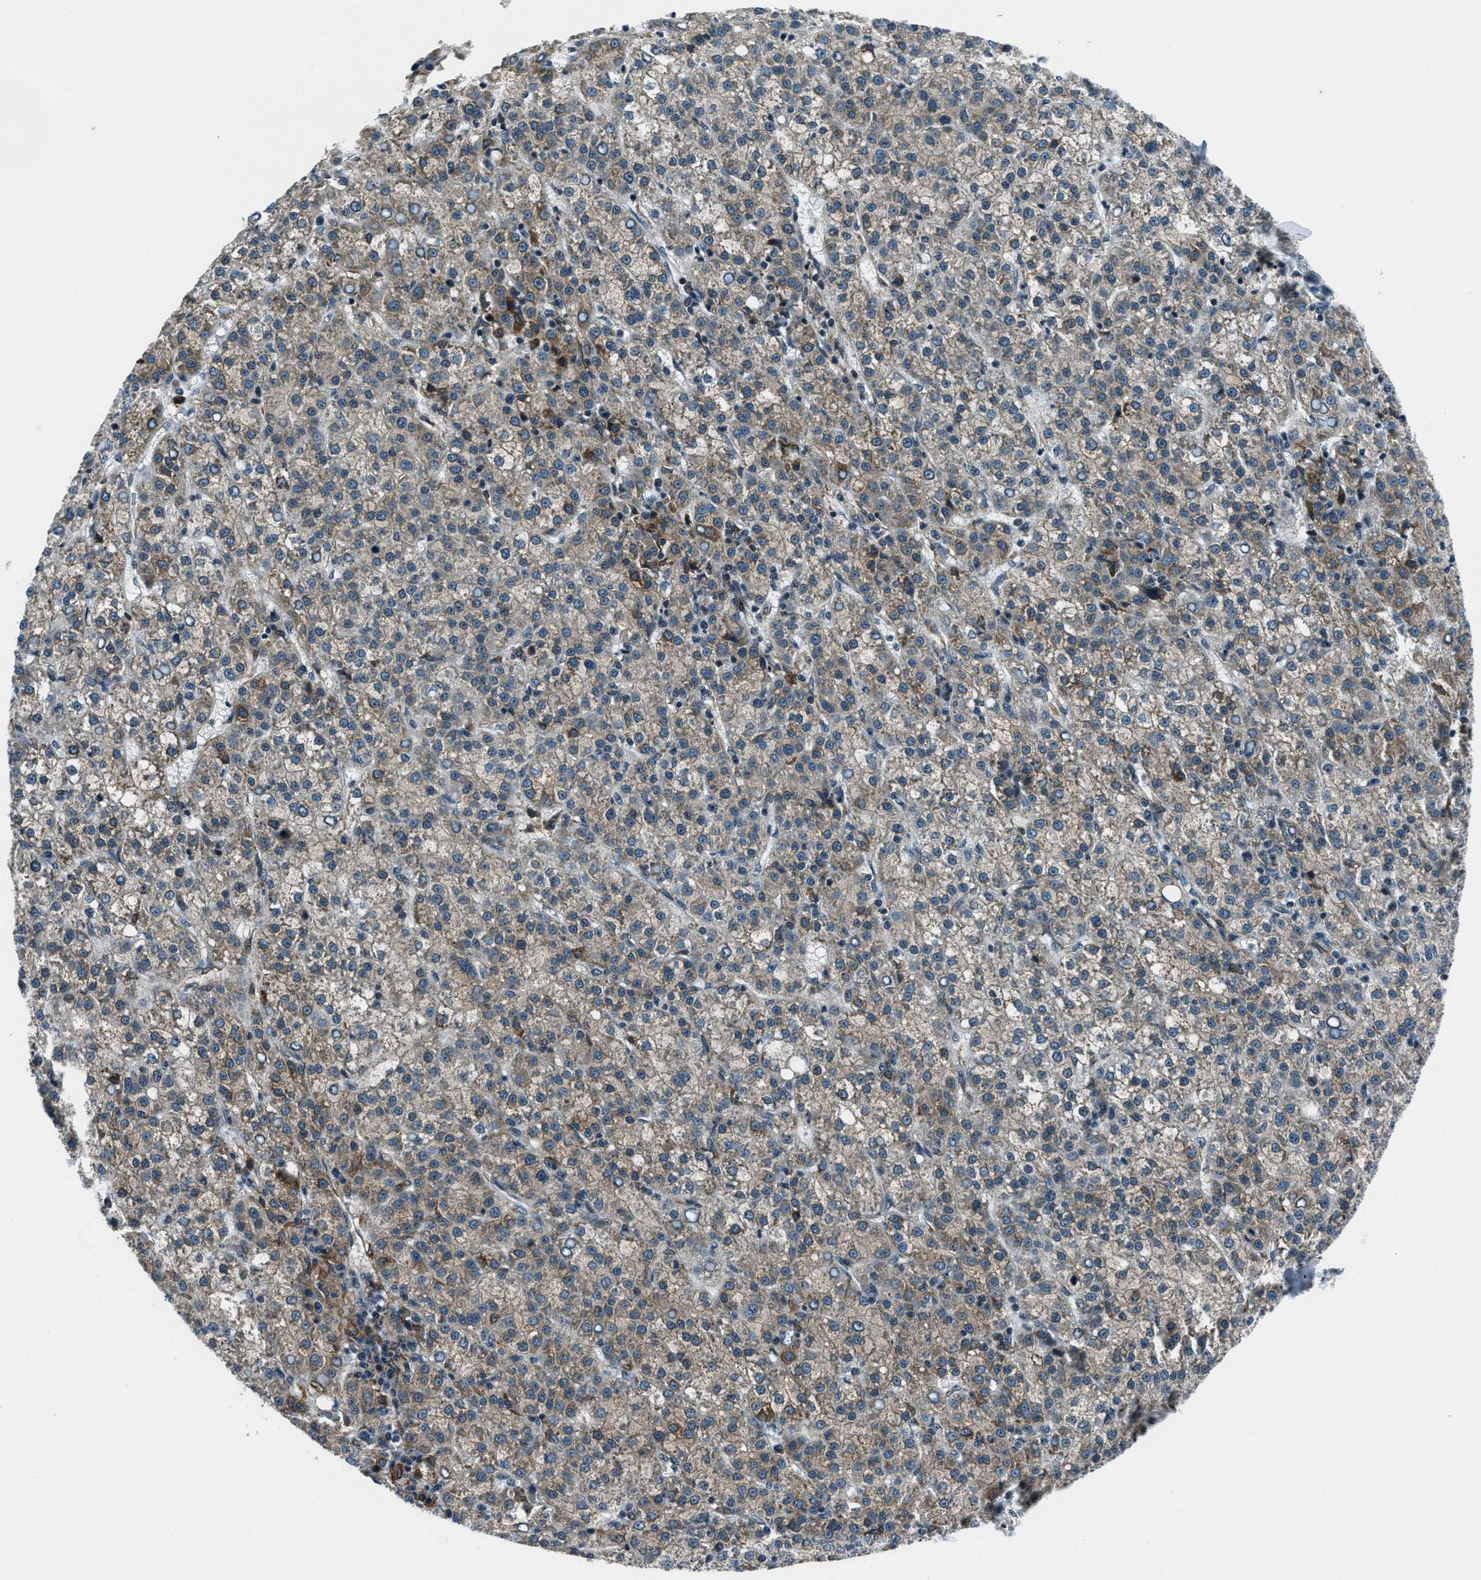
{"staining": {"intensity": "weak", "quantity": "25%-75%", "location": "cytoplasmic/membranous"}, "tissue": "liver cancer", "cell_type": "Tumor cells", "image_type": "cancer", "snomed": [{"axis": "morphology", "description": "Carcinoma, Hepatocellular, NOS"}, {"axis": "topography", "description": "Liver"}], "caption": "DAB immunohistochemical staining of human liver cancer (hepatocellular carcinoma) shows weak cytoplasmic/membranous protein staining in about 25%-75% of tumor cells.", "gene": "ACTL9", "patient": {"sex": "female", "age": 58}}